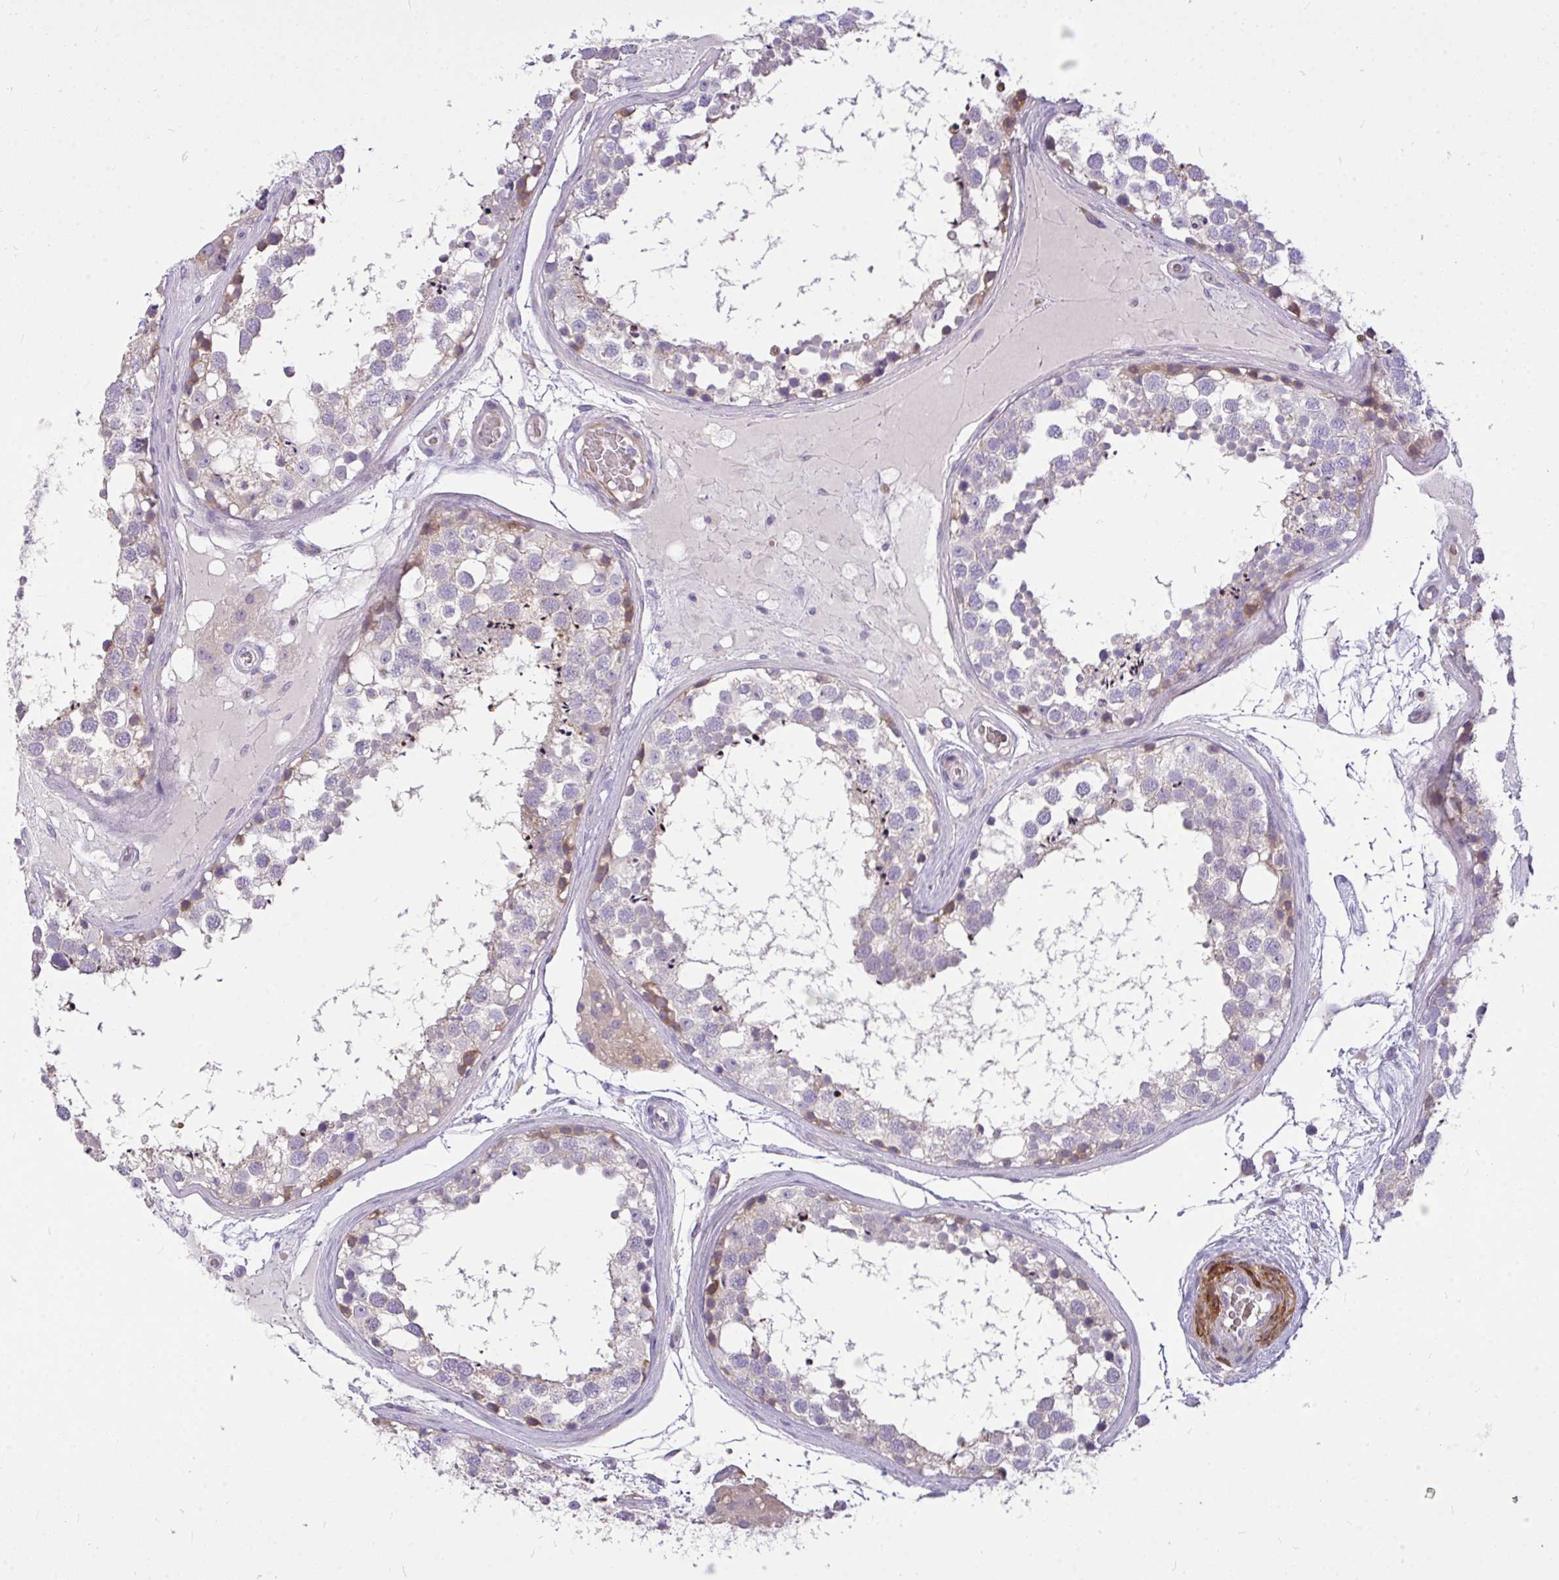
{"staining": {"intensity": "moderate", "quantity": "<25%", "location": "cytoplasmic/membranous"}, "tissue": "testis", "cell_type": "Cells in seminiferous ducts", "image_type": "normal", "snomed": [{"axis": "morphology", "description": "Normal tissue, NOS"}, {"axis": "morphology", "description": "Seminoma, NOS"}, {"axis": "topography", "description": "Testis"}], "caption": "Immunohistochemistry (IHC) of normal human testis reveals low levels of moderate cytoplasmic/membranous expression in approximately <25% of cells in seminiferous ducts.", "gene": "MOCS1", "patient": {"sex": "male", "age": 65}}